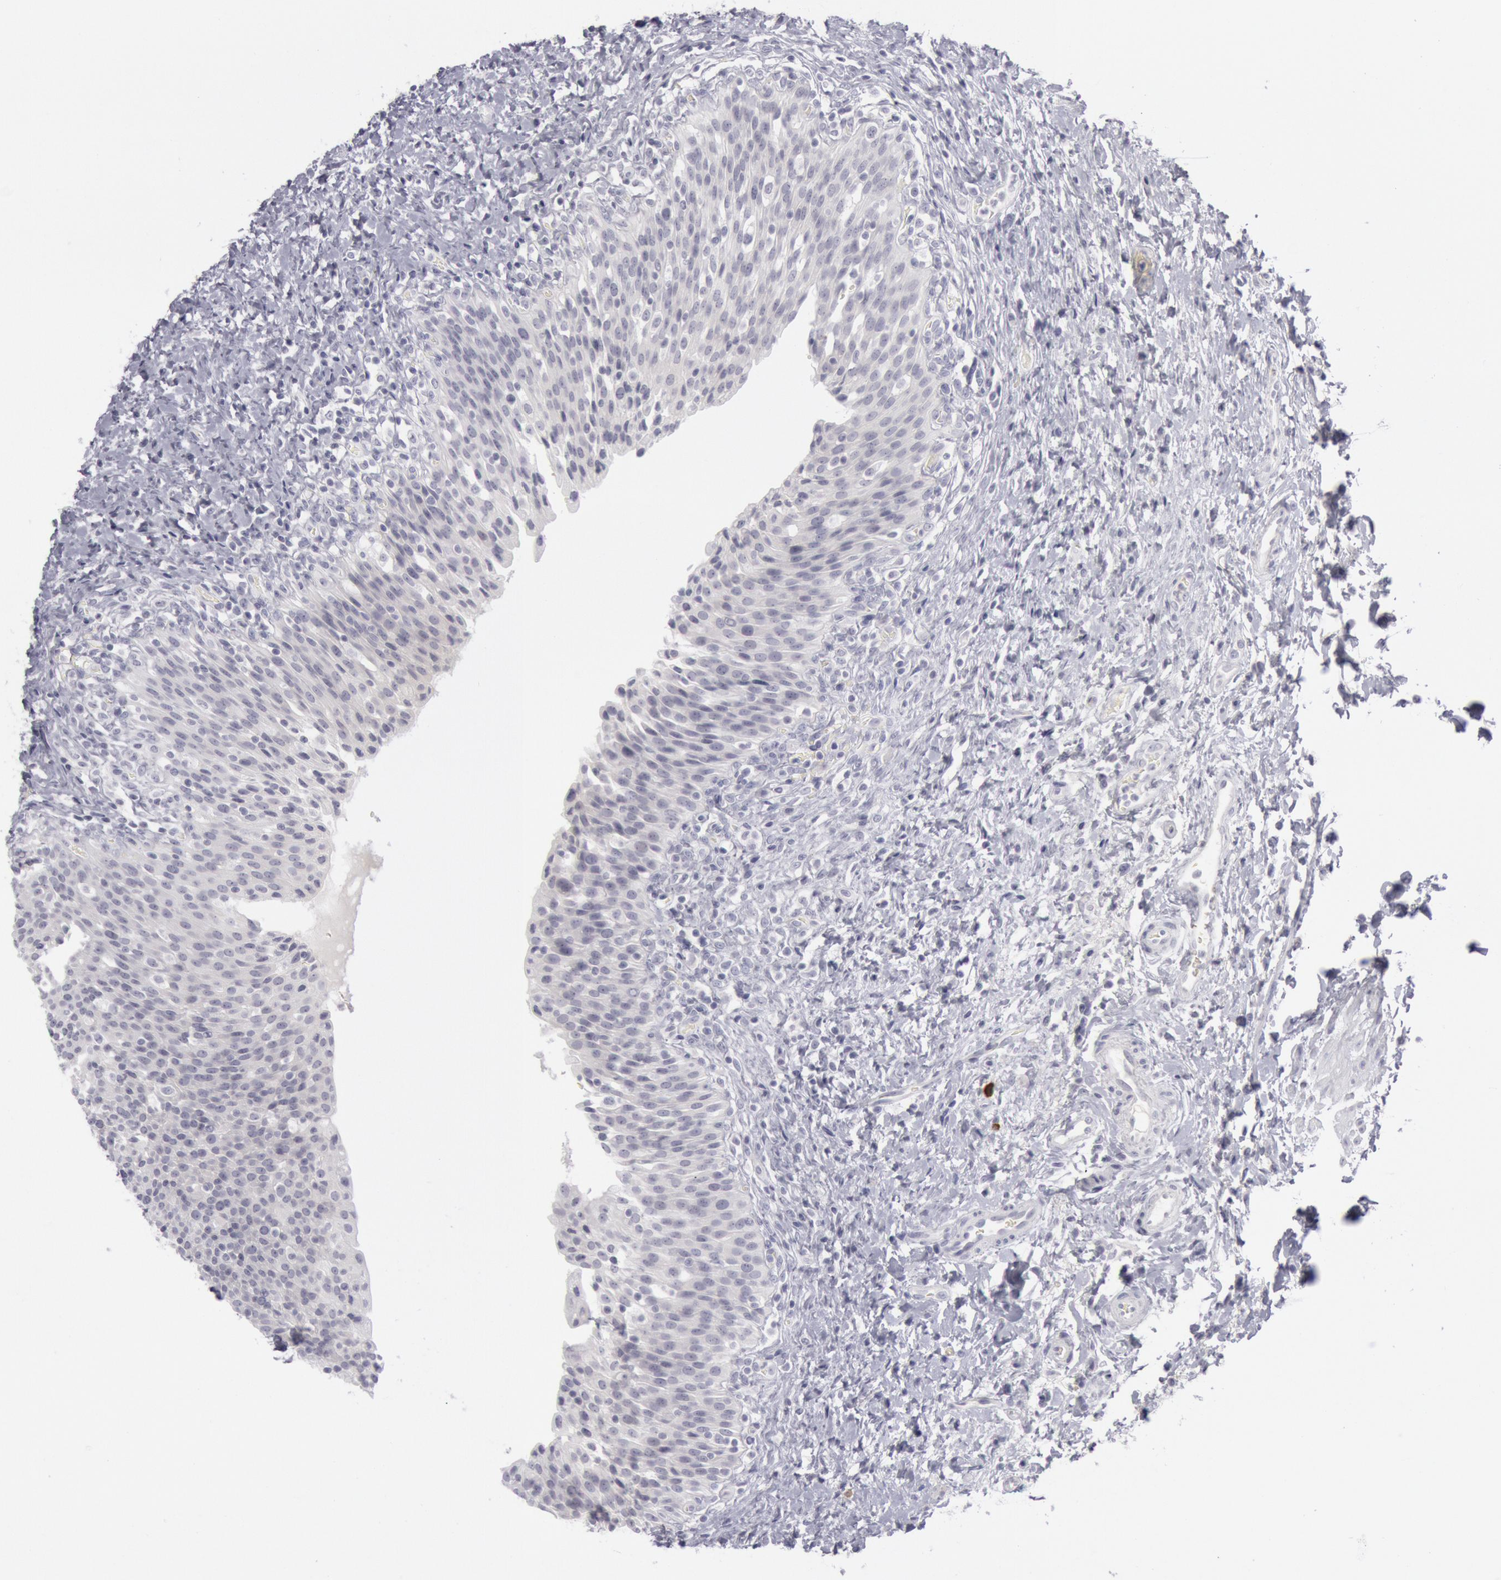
{"staining": {"intensity": "negative", "quantity": "none", "location": "none"}, "tissue": "urinary bladder", "cell_type": "Urothelial cells", "image_type": "normal", "snomed": [{"axis": "morphology", "description": "Normal tissue, NOS"}, {"axis": "topography", "description": "Urinary bladder"}], "caption": "An image of human urinary bladder is negative for staining in urothelial cells. Nuclei are stained in blue.", "gene": "KRT16", "patient": {"sex": "male", "age": 51}}